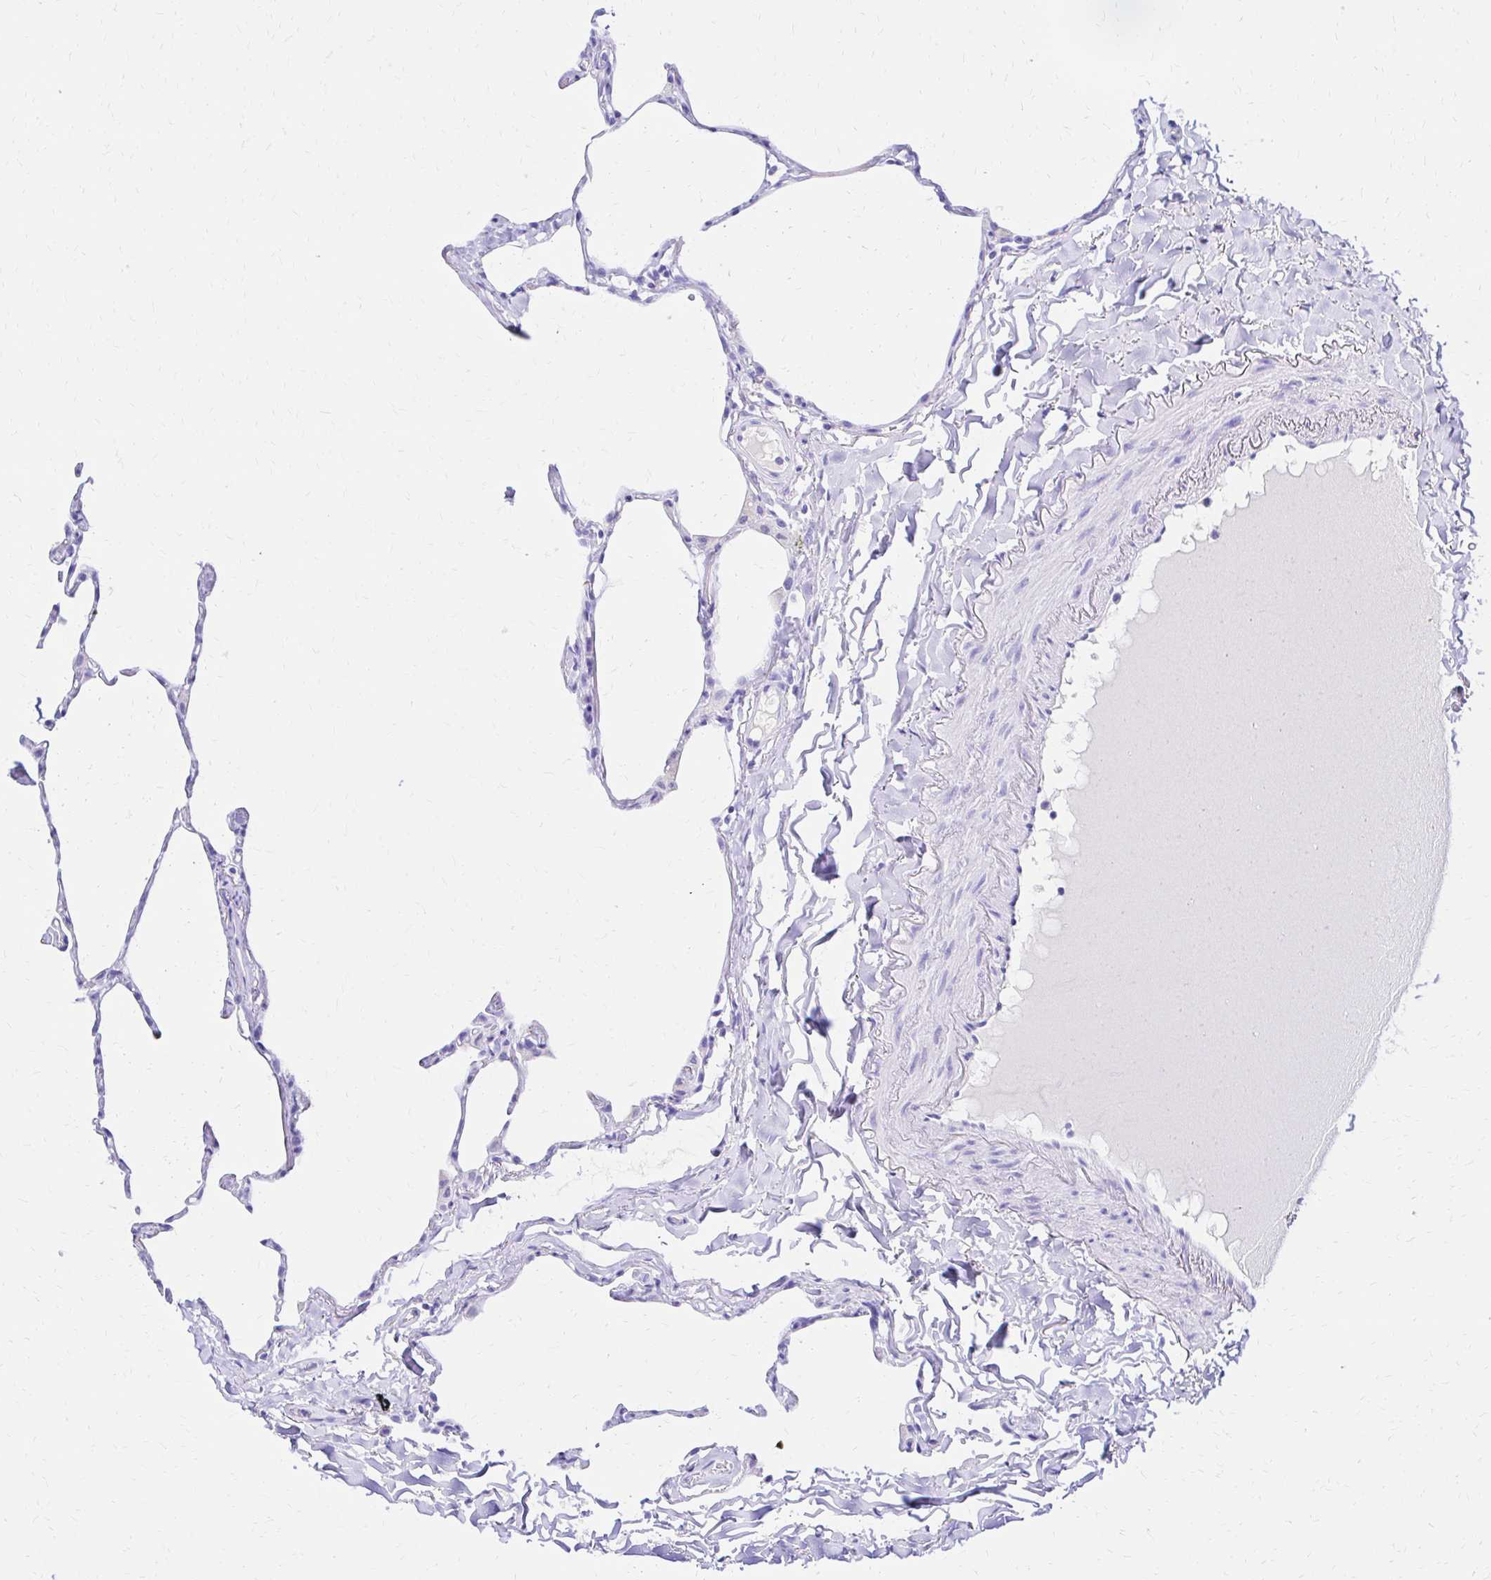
{"staining": {"intensity": "negative", "quantity": "none", "location": "none"}, "tissue": "lung", "cell_type": "Alveolar cells", "image_type": "normal", "snomed": [{"axis": "morphology", "description": "Normal tissue, NOS"}, {"axis": "topography", "description": "Lung"}], "caption": "Alveolar cells are negative for protein expression in unremarkable human lung. The staining is performed using DAB brown chromogen with nuclei counter-stained in using hematoxylin.", "gene": "S100G", "patient": {"sex": "male", "age": 65}}